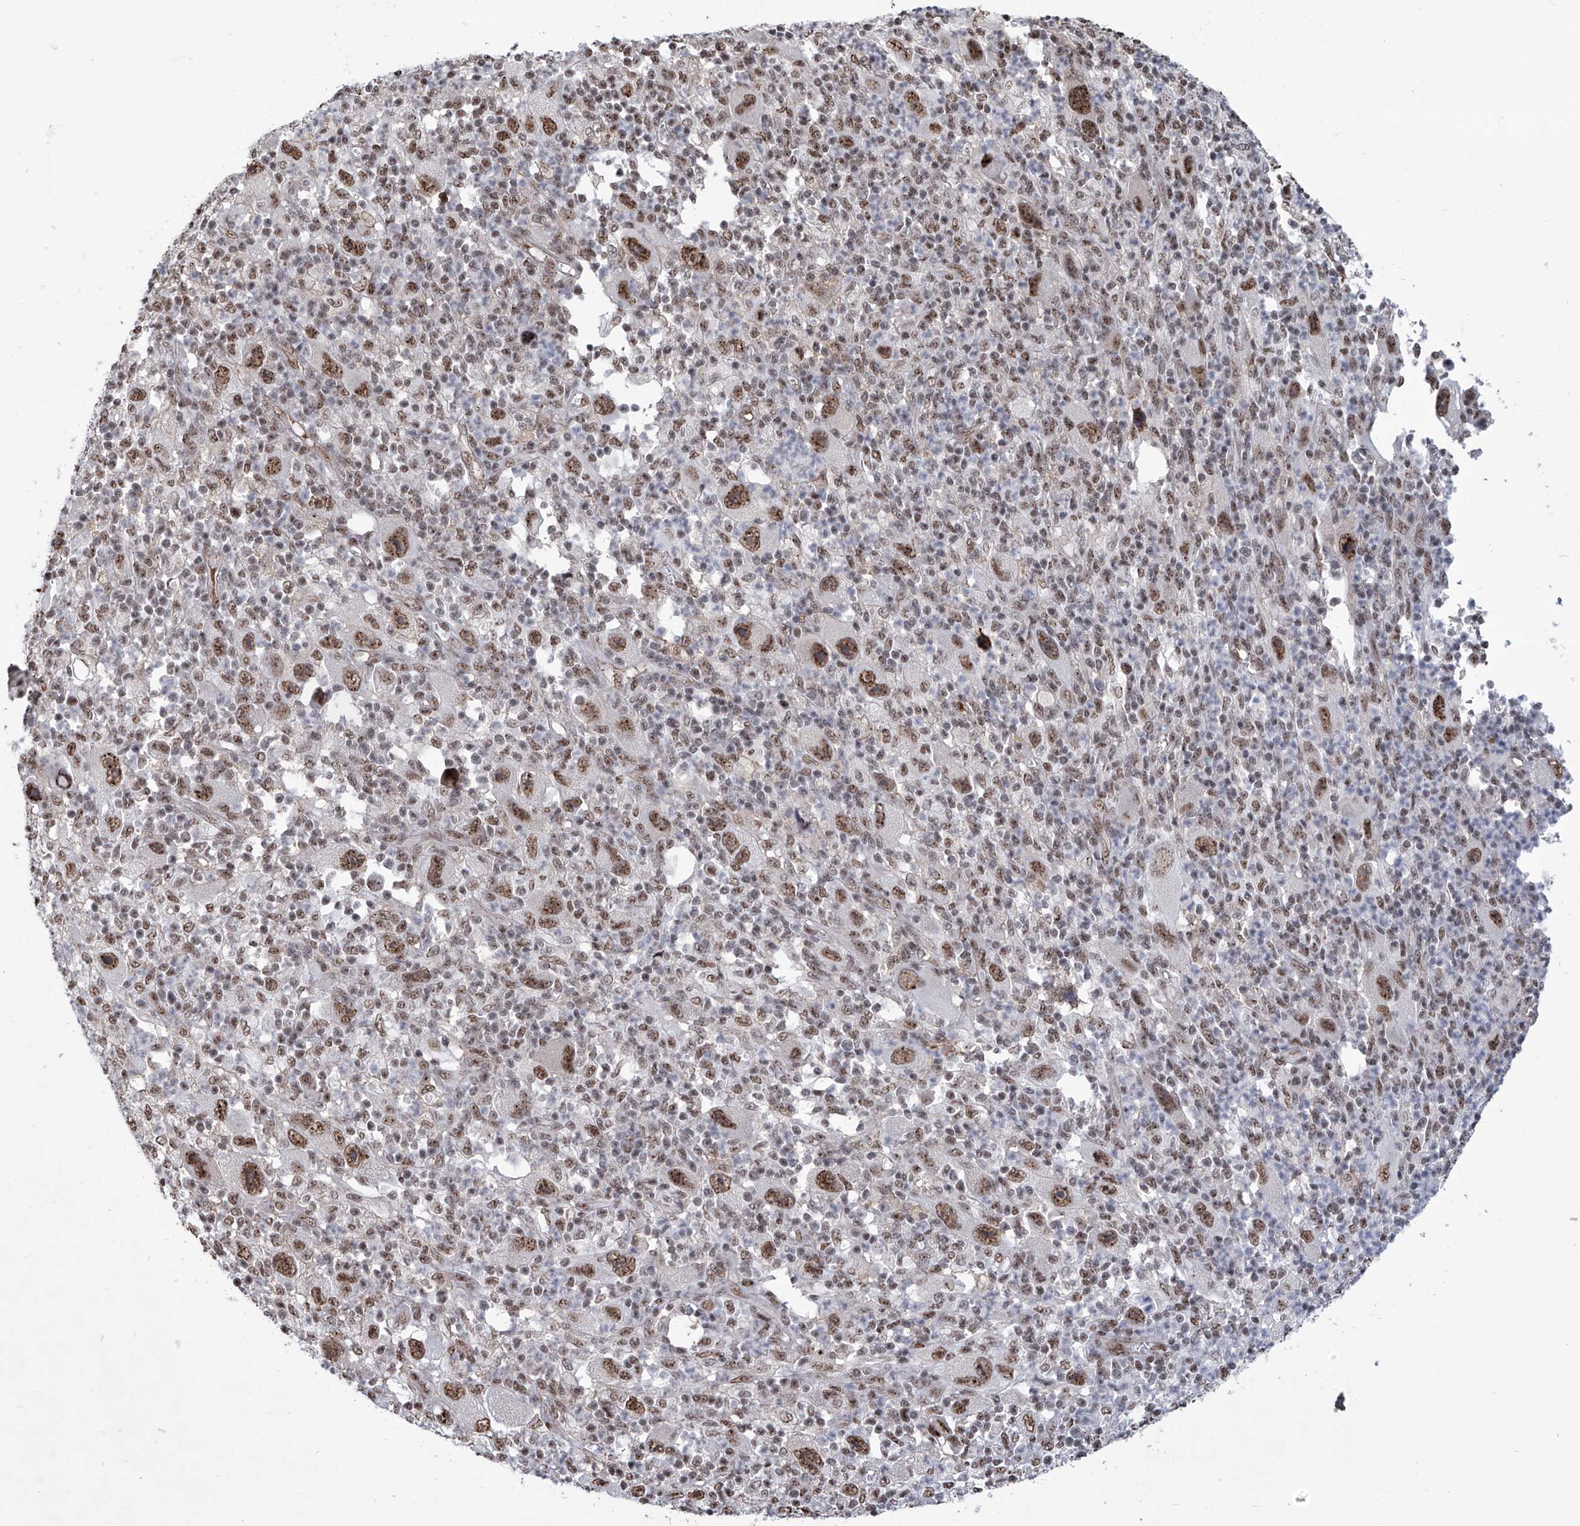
{"staining": {"intensity": "moderate", "quantity": ">75%", "location": "nuclear"}, "tissue": "melanoma", "cell_type": "Tumor cells", "image_type": "cancer", "snomed": [{"axis": "morphology", "description": "Malignant melanoma, Metastatic site"}, {"axis": "topography", "description": "Skin"}], "caption": "A brown stain labels moderate nuclear positivity of a protein in human malignant melanoma (metastatic site) tumor cells. (DAB IHC, brown staining for protein, blue staining for nuclei).", "gene": "FBXL4", "patient": {"sex": "female", "age": 56}}